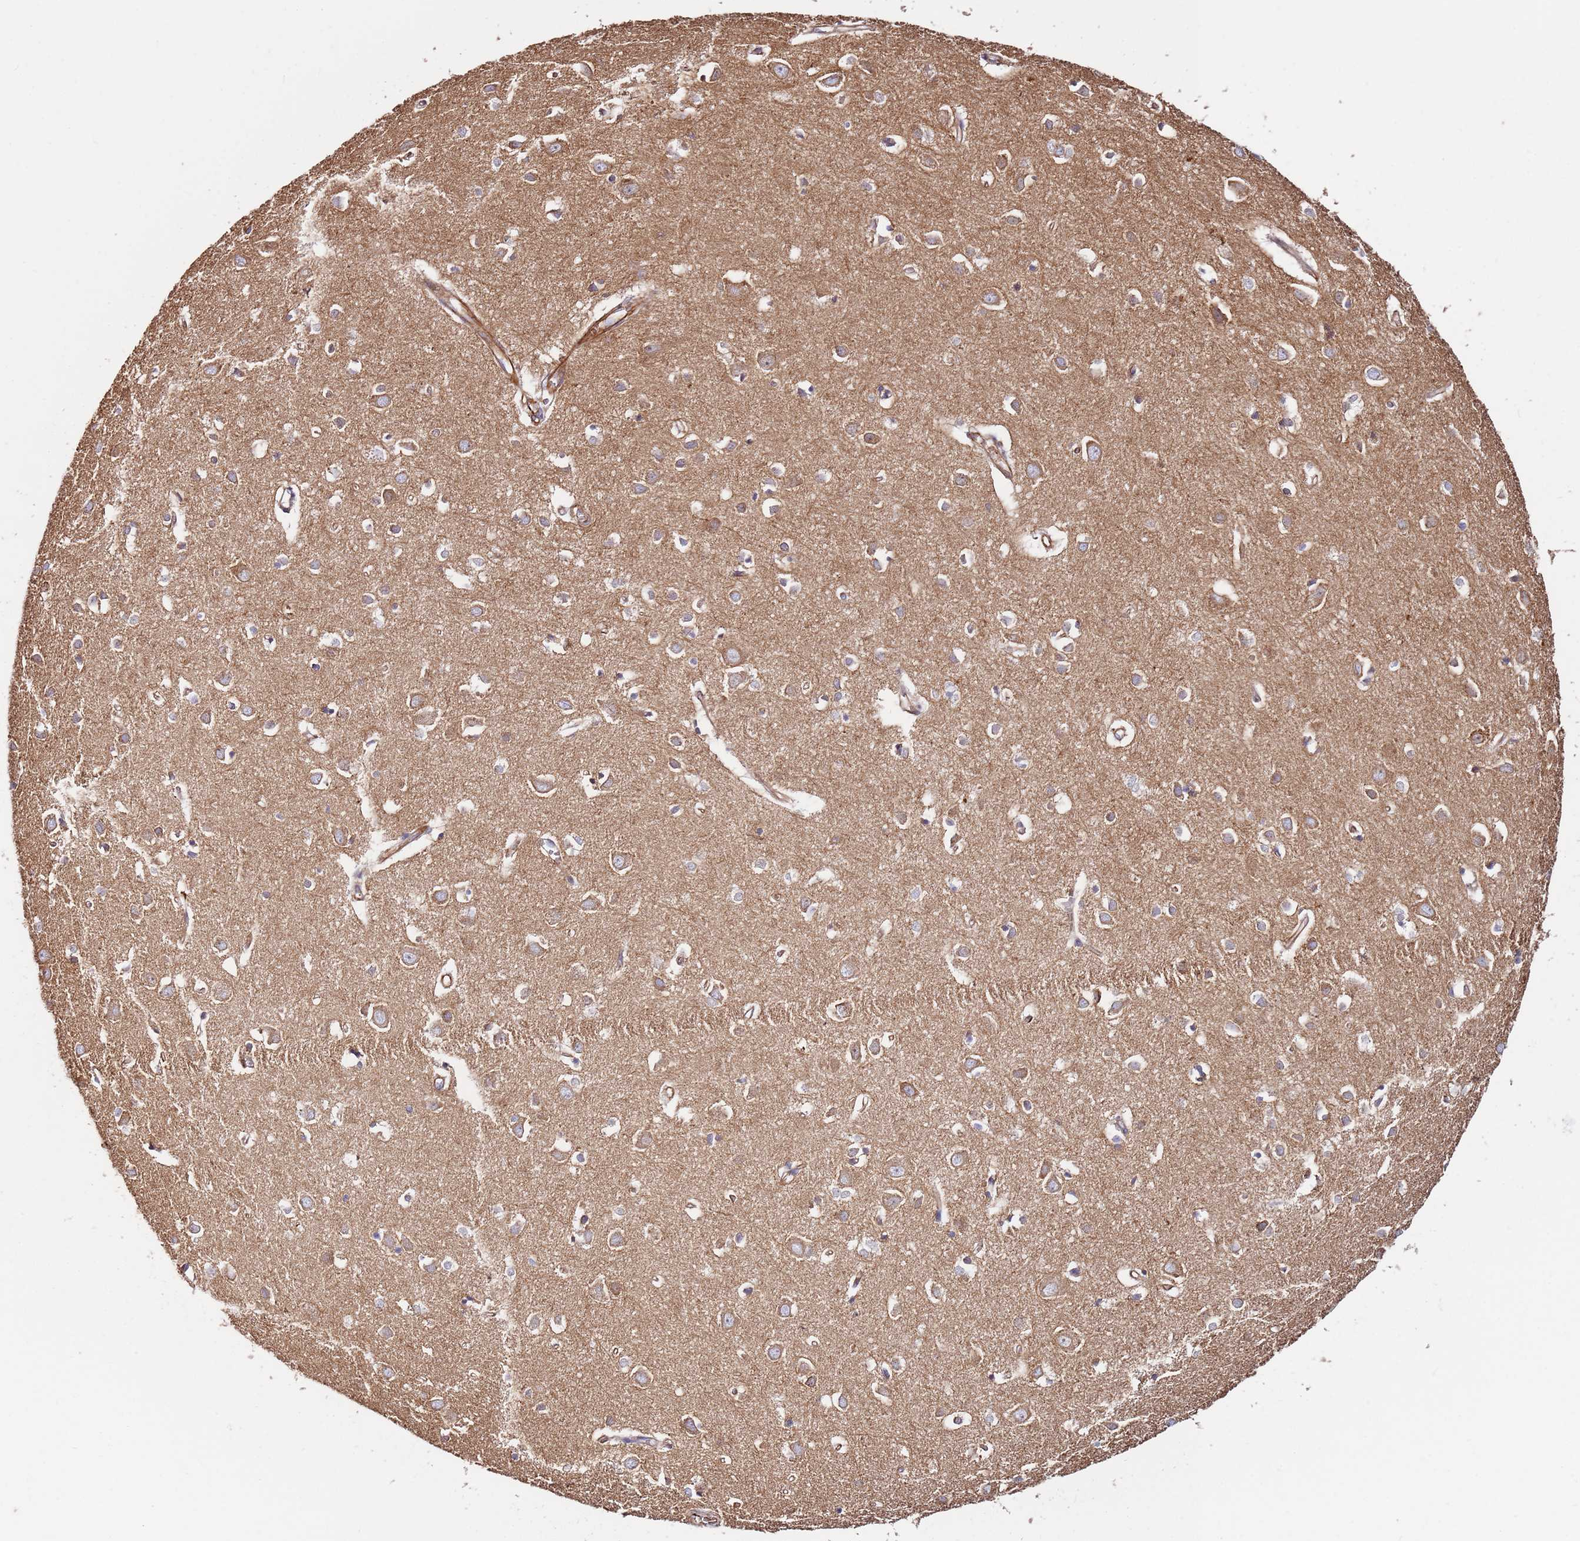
{"staining": {"intensity": "moderate", "quantity": ">75%", "location": "cytoplasmic/membranous"}, "tissue": "cerebral cortex", "cell_type": "Endothelial cells", "image_type": "normal", "snomed": [{"axis": "morphology", "description": "Normal tissue, NOS"}, {"axis": "topography", "description": "Cerebral cortex"}], "caption": "High-power microscopy captured an immunohistochemistry (IHC) image of unremarkable cerebral cortex, revealing moderate cytoplasmic/membranous staining in approximately >75% of endothelial cells. (IHC, brightfield microscopy, high magnification).", "gene": "MRGPRE", "patient": {"sex": "female", "age": 64}}